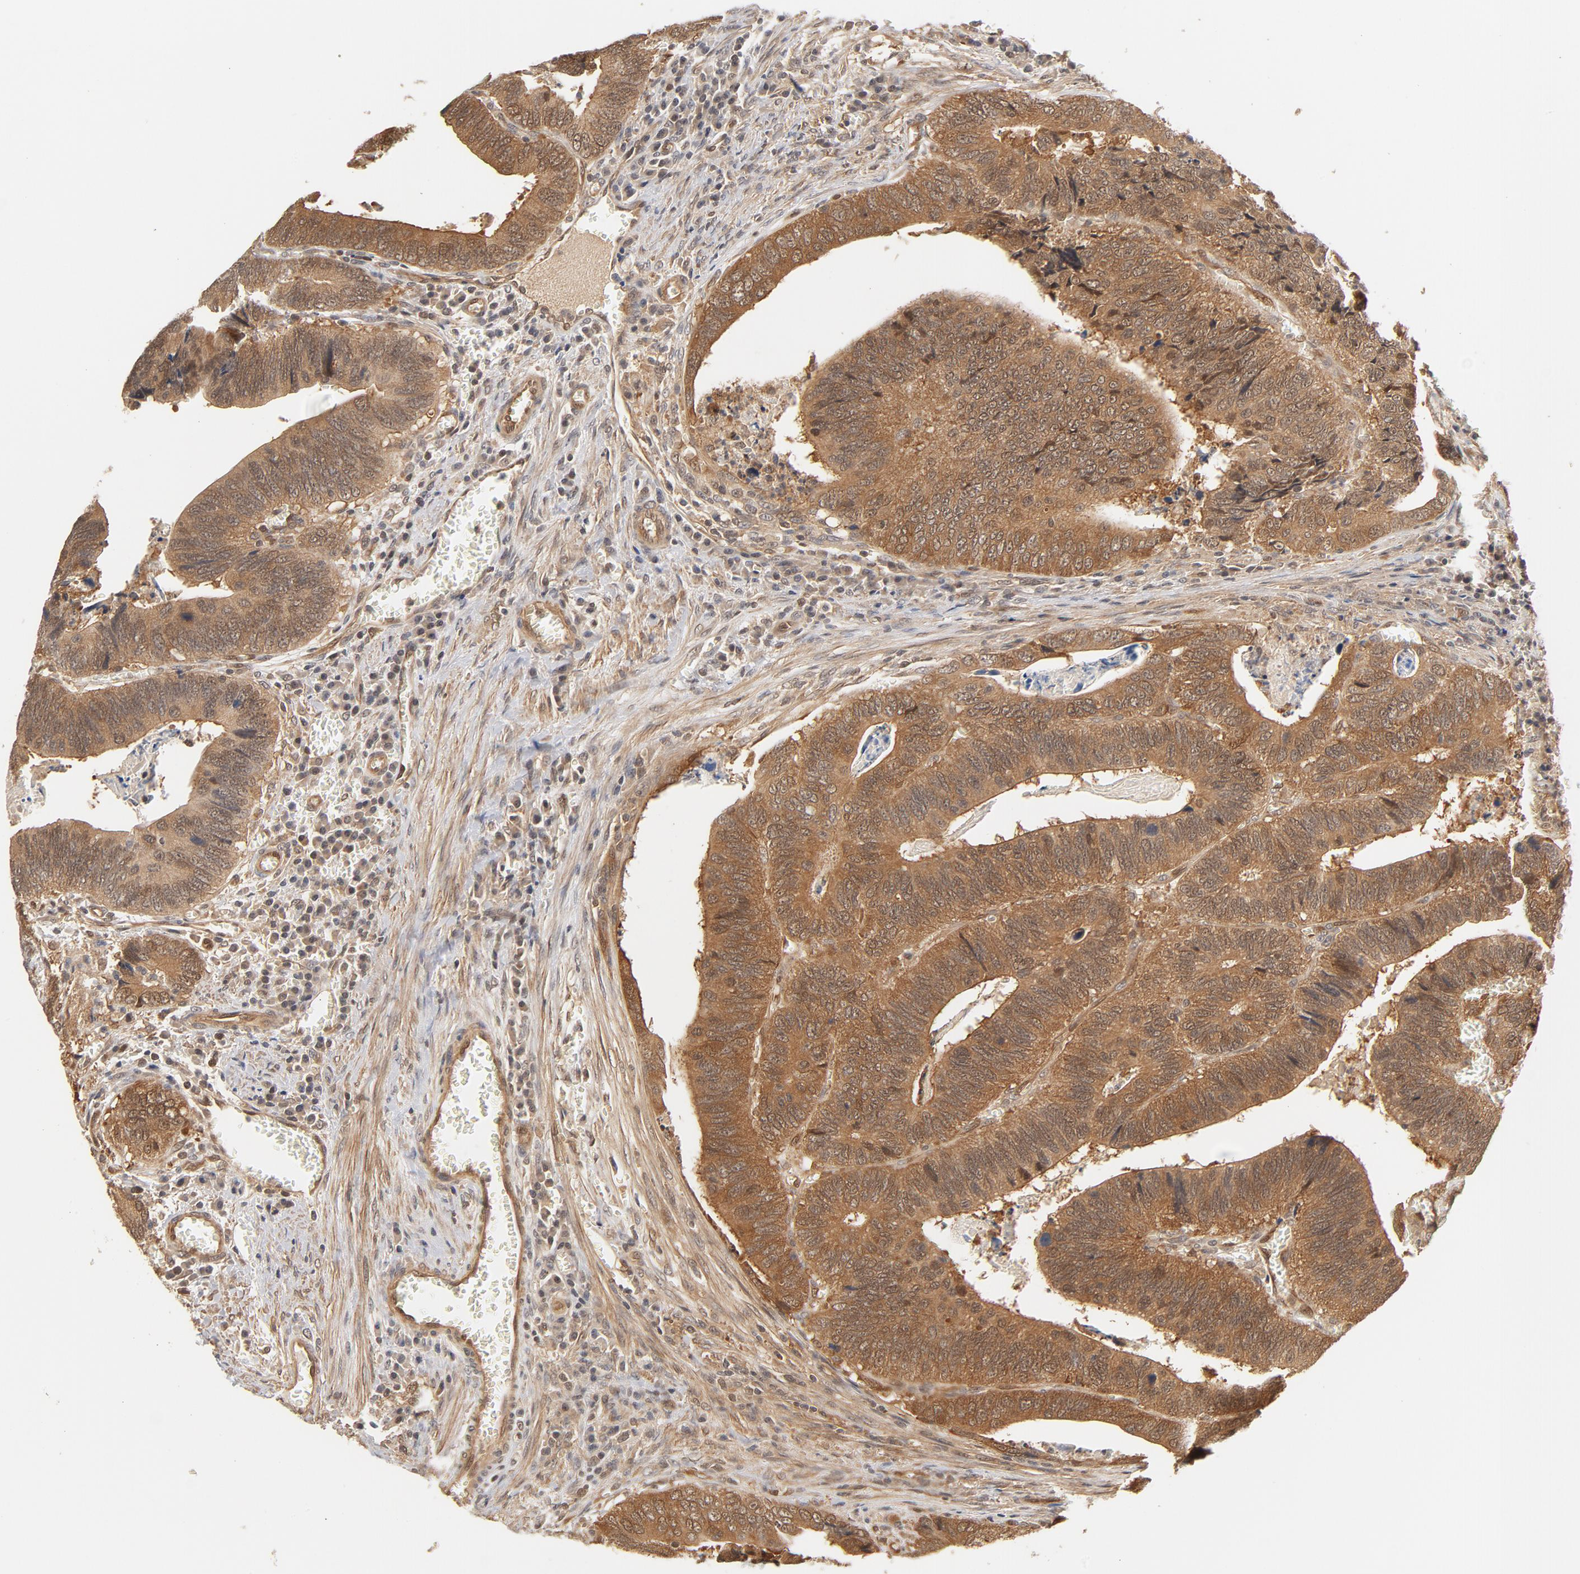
{"staining": {"intensity": "moderate", "quantity": ">75%", "location": "cytoplasmic/membranous"}, "tissue": "colorectal cancer", "cell_type": "Tumor cells", "image_type": "cancer", "snomed": [{"axis": "morphology", "description": "Adenocarcinoma, NOS"}, {"axis": "topography", "description": "Colon"}], "caption": "This is a photomicrograph of immunohistochemistry staining of adenocarcinoma (colorectal), which shows moderate expression in the cytoplasmic/membranous of tumor cells.", "gene": "CDC37", "patient": {"sex": "male", "age": 72}}